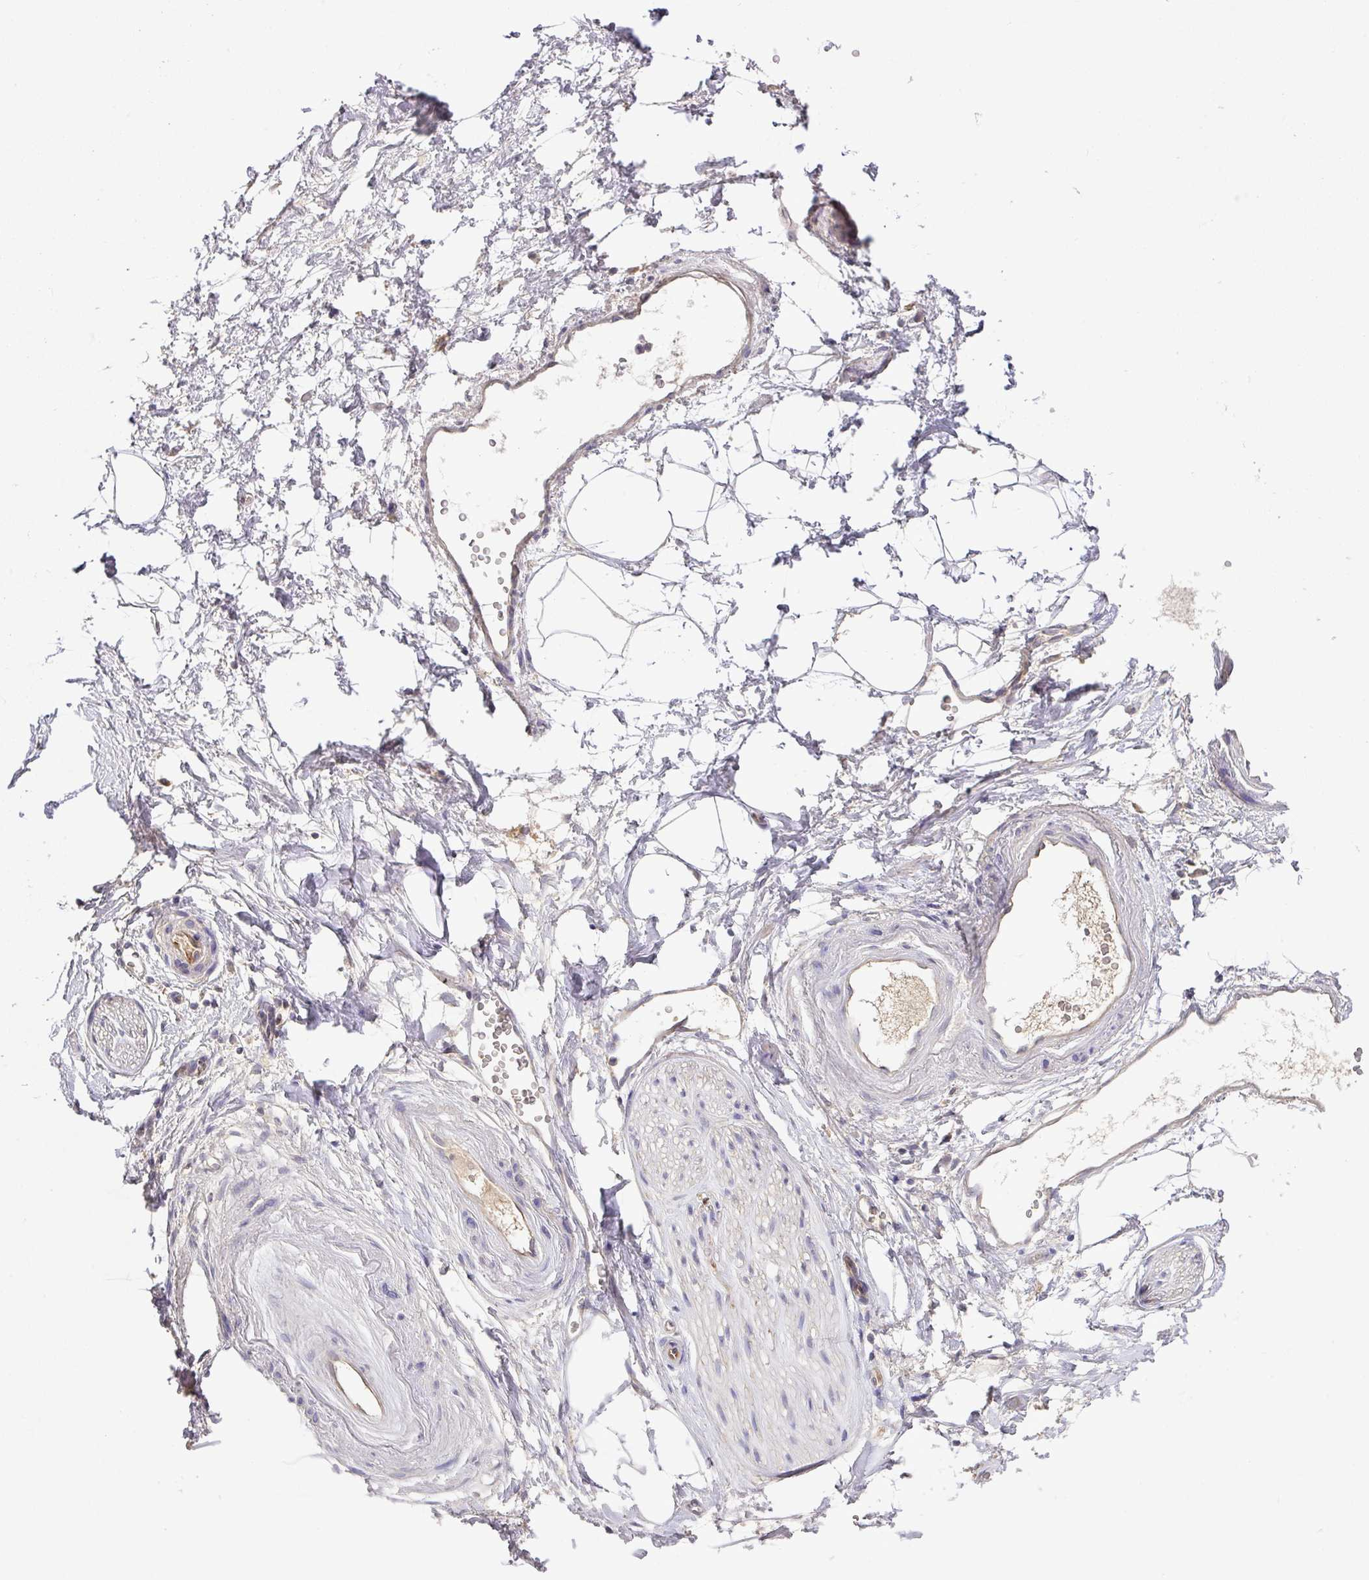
{"staining": {"intensity": "negative", "quantity": "none", "location": "none"}, "tissue": "adipose tissue", "cell_type": "Adipocytes", "image_type": "normal", "snomed": [{"axis": "morphology", "description": "Normal tissue, NOS"}, {"axis": "topography", "description": "Prostate"}, {"axis": "topography", "description": "Peripheral nerve tissue"}], "caption": "IHC histopathology image of normal human adipose tissue stained for a protein (brown), which exhibits no expression in adipocytes. (Stains: DAB (3,3'-diaminobenzidine) IHC with hematoxylin counter stain, Microscopy: brightfield microscopy at high magnification).", "gene": "GCNT7", "patient": {"sex": "male", "age": 55}}